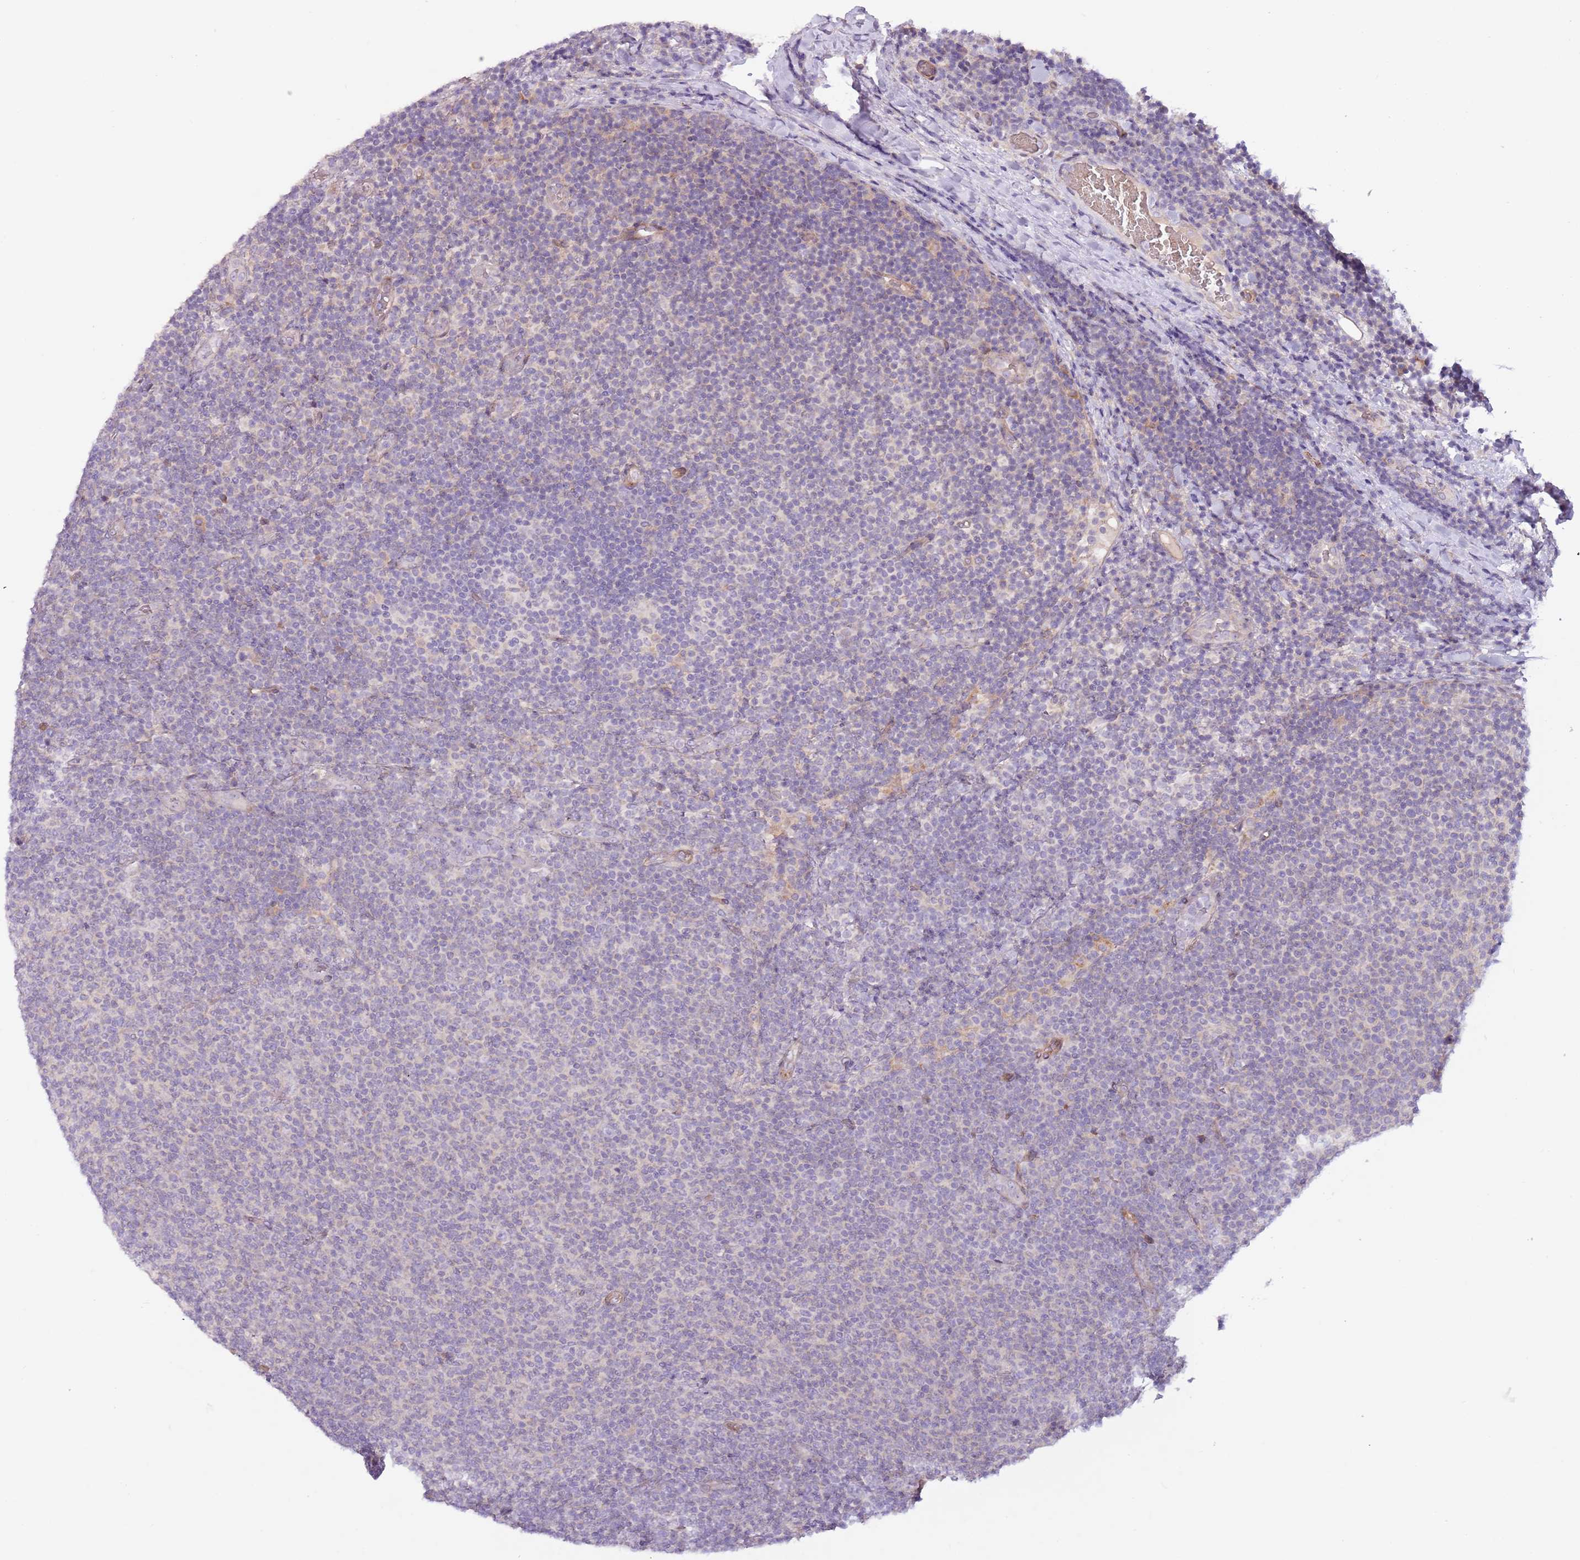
{"staining": {"intensity": "negative", "quantity": "none", "location": "none"}, "tissue": "lymphoma", "cell_type": "Tumor cells", "image_type": "cancer", "snomed": [{"axis": "morphology", "description": "Malignant lymphoma, non-Hodgkin's type, Low grade"}, {"axis": "topography", "description": "Lymph node"}], "caption": "Low-grade malignant lymphoma, non-Hodgkin's type was stained to show a protein in brown. There is no significant staining in tumor cells.", "gene": "MRO", "patient": {"sex": "male", "age": 66}}